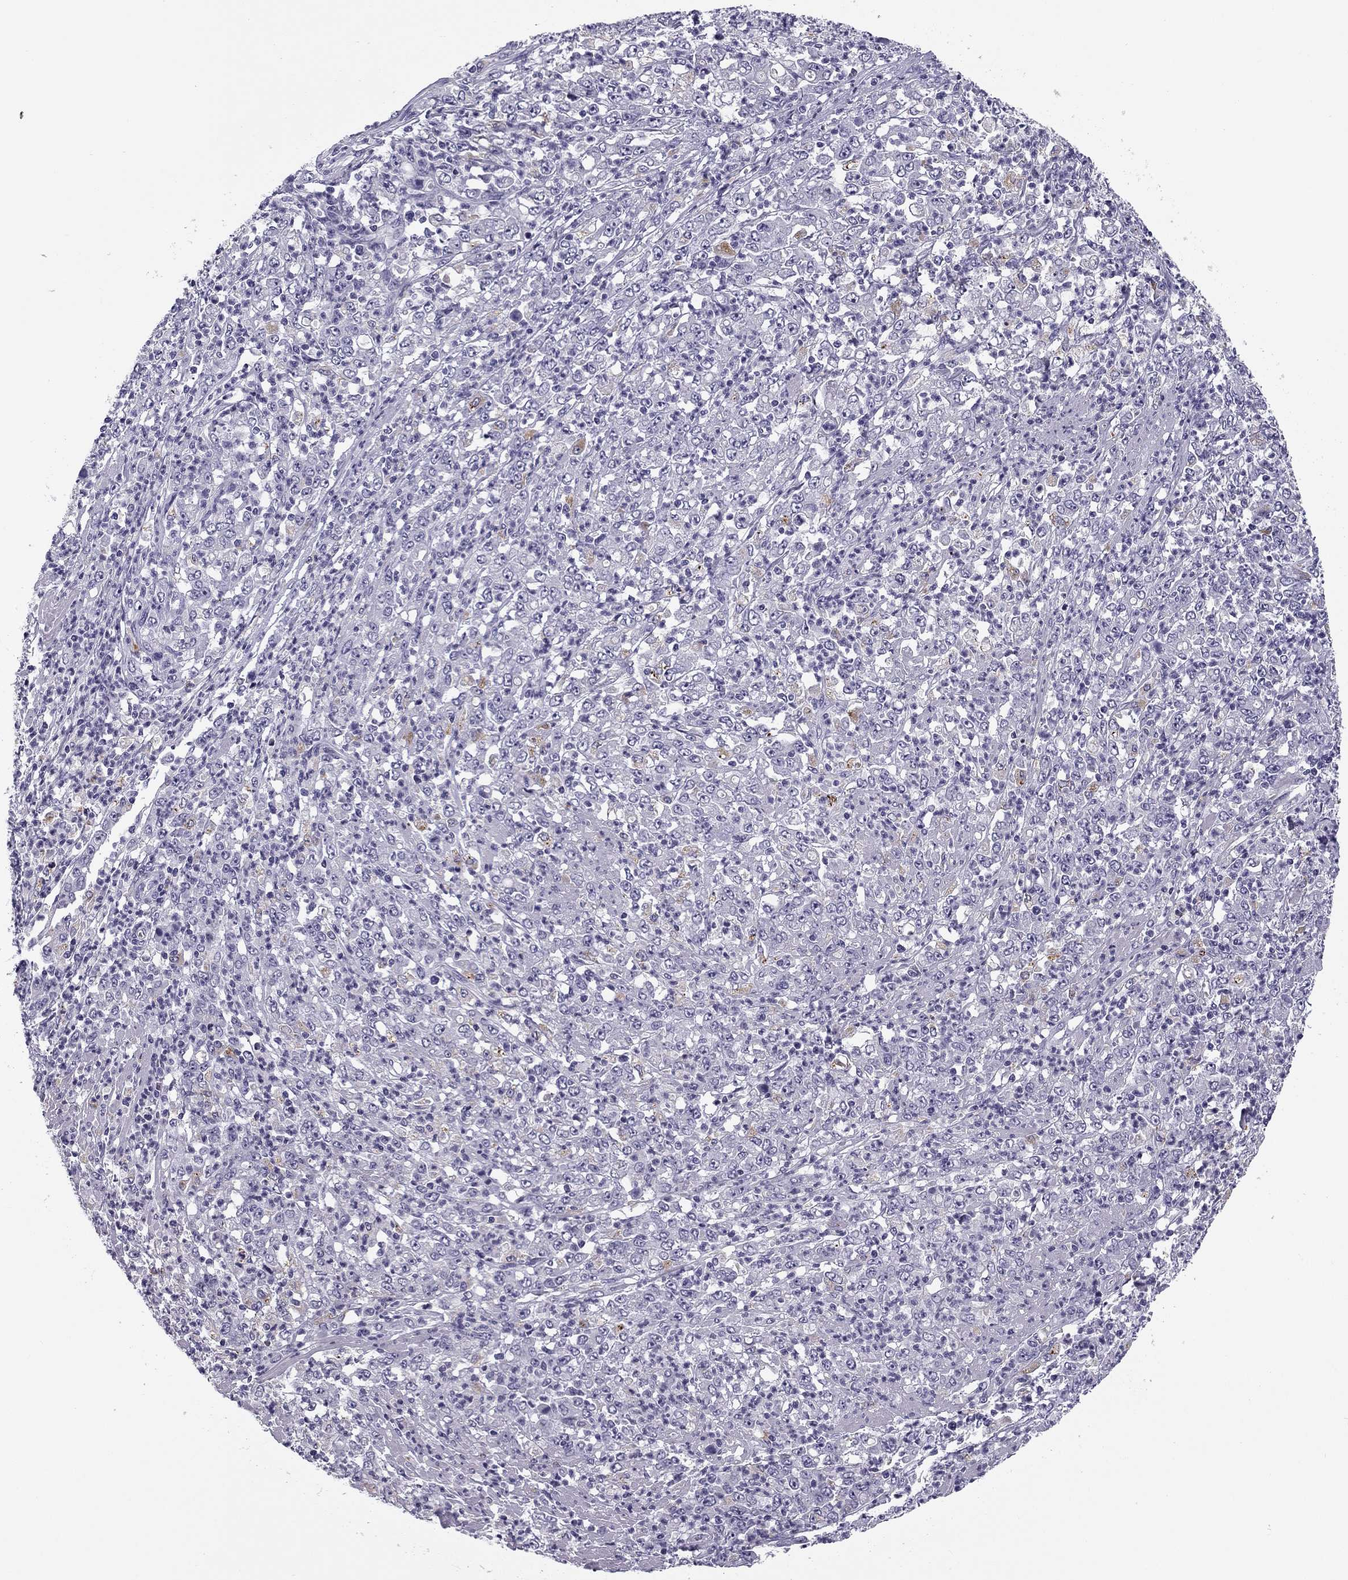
{"staining": {"intensity": "moderate", "quantity": "<25%", "location": "cytoplasmic/membranous"}, "tissue": "stomach cancer", "cell_type": "Tumor cells", "image_type": "cancer", "snomed": [{"axis": "morphology", "description": "Adenocarcinoma, NOS"}, {"axis": "topography", "description": "Stomach, lower"}], "caption": "Stomach cancer (adenocarcinoma) stained with a protein marker shows moderate staining in tumor cells.", "gene": "MC5R", "patient": {"sex": "female", "age": 71}}